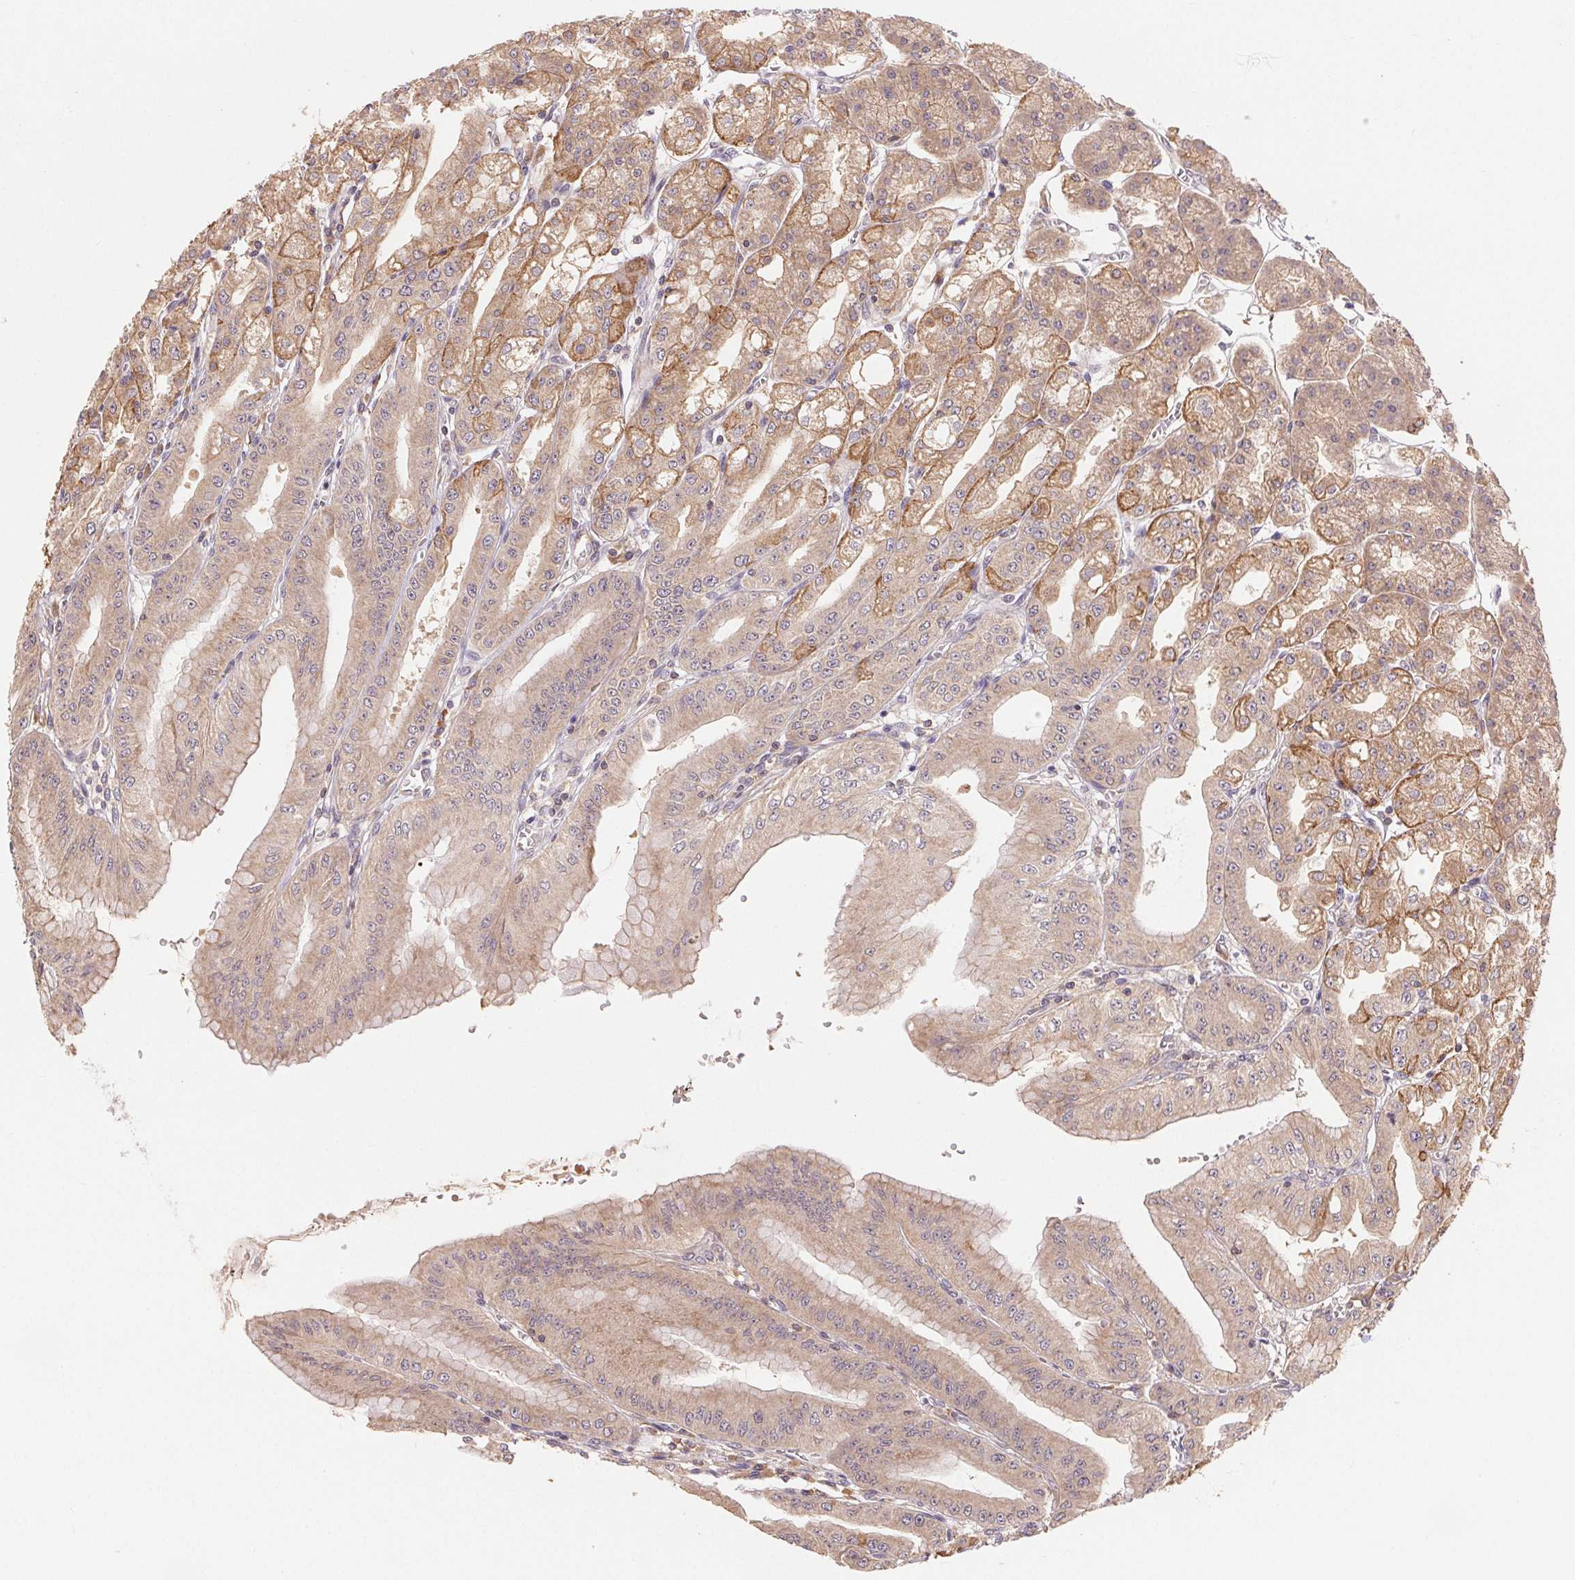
{"staining": {"intensity": "moderate", "quantity": "25%-75%", "location": "cytoplasmic/membranous"}, "tissue": "stomach", "cell_type": "Glandular cells", "image_type": "normal", "snomed": [{"axis": "morphology", "description": "Normal tissue, NOS"}, {"axis": "topography", "description": "Stomach, lower"}], "caption": "High-power microscopy captured an IHC photomicrograph of unremarkable stomach, revealing moderate cytoplasmic/membranous expression in about 25%-75% of glandular cells. The staining was performed using DAB, with brown indicating positive protein expression. Nuclei are stained blue with hematoxylin.", "gene": "MAPKAPK2", "patient": {"sex": "male", "age": 71}}